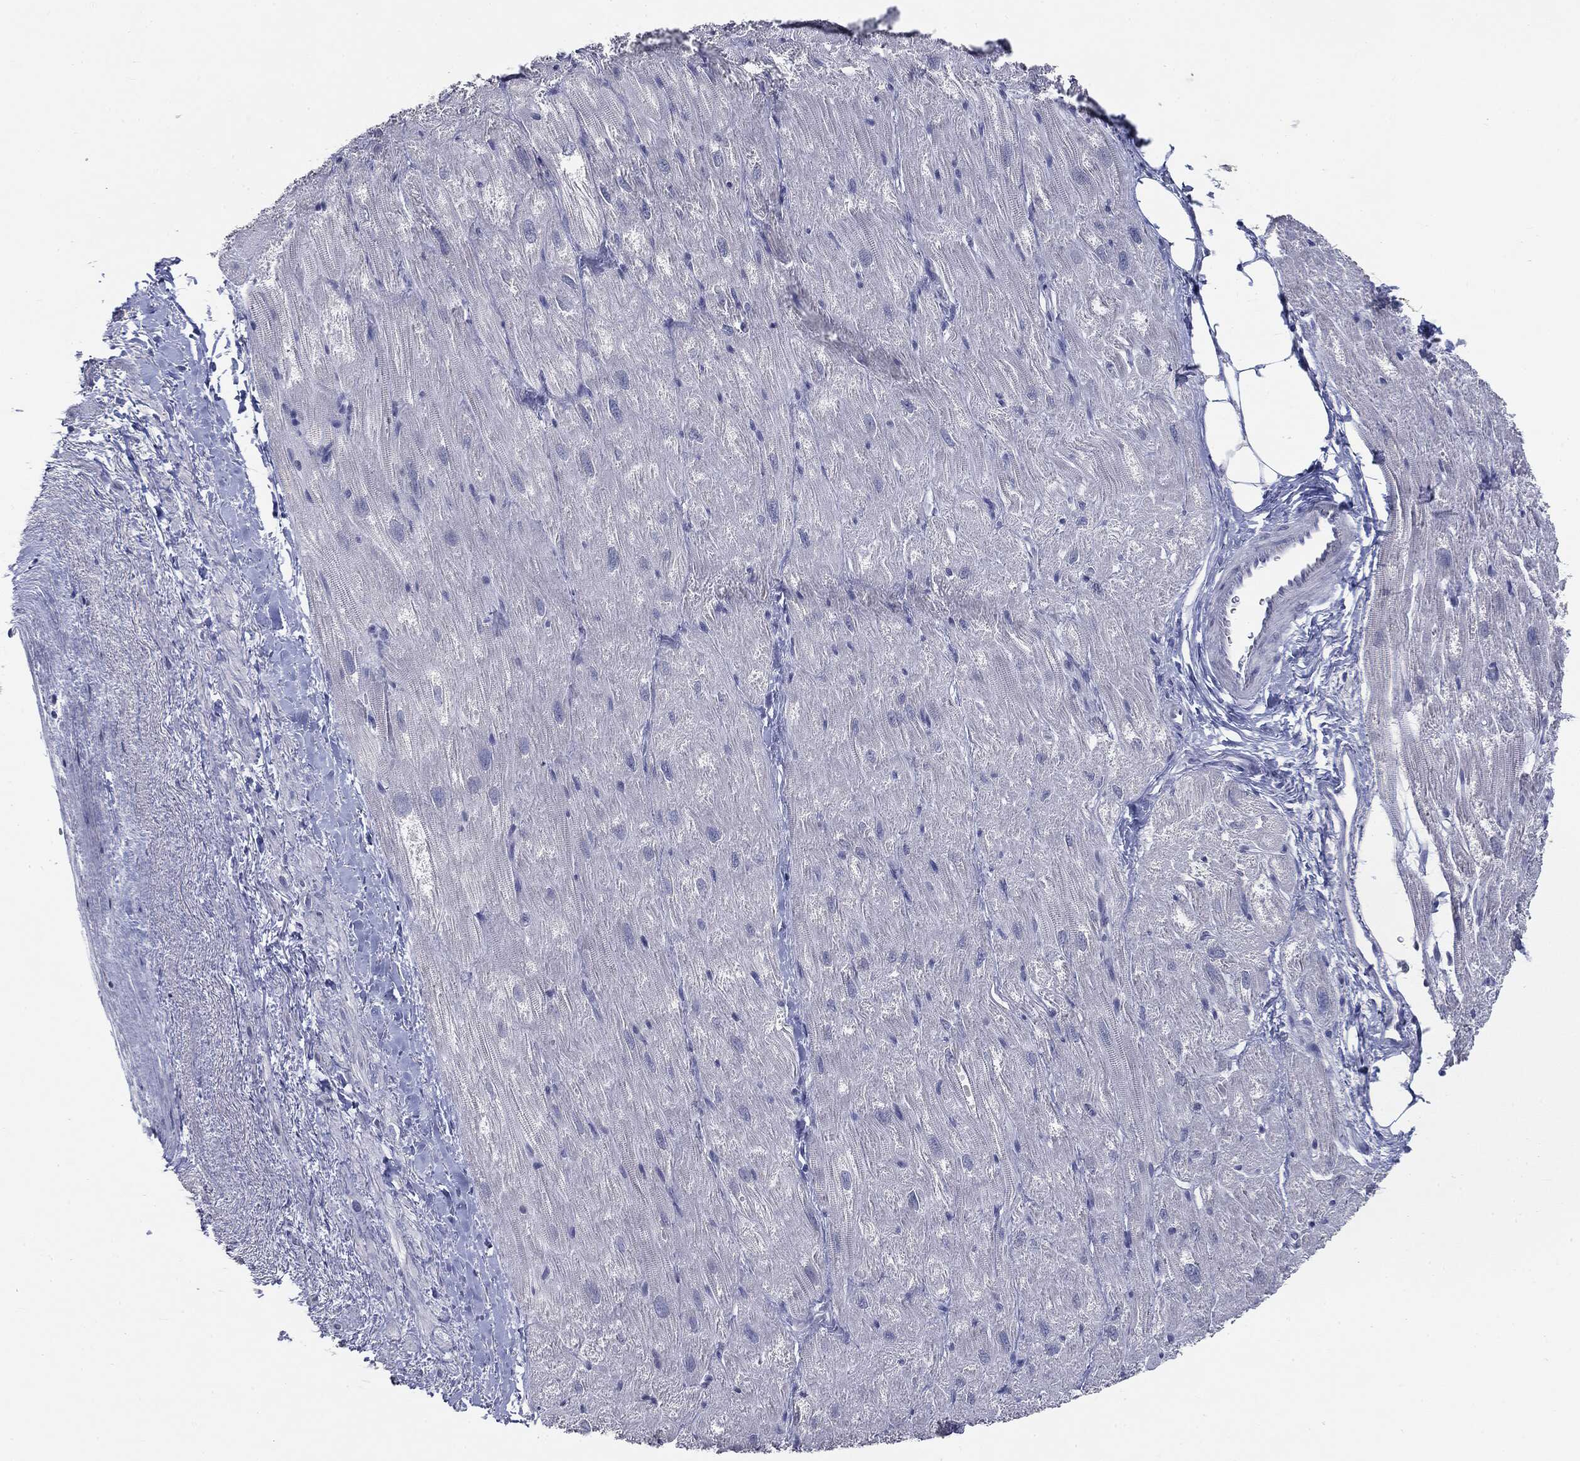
{"staining": {"intensity": "negative", "quantity": "none", "location": "none"}, "tissue": "heart muscle", "cell_type": "Cardiomyocytes", "image_type": "normal", "snomed": [{"axis": "morphology", "description": "Normal tissue, NOS"}, {"axis": "topography", "description": "Heart"}], "caption": "This is an IHC image of normal heart muscle. There is no positivity in cardiomyocytes.", "gene": "CGB1", "patient": {"sex": "male", "age": 62}}